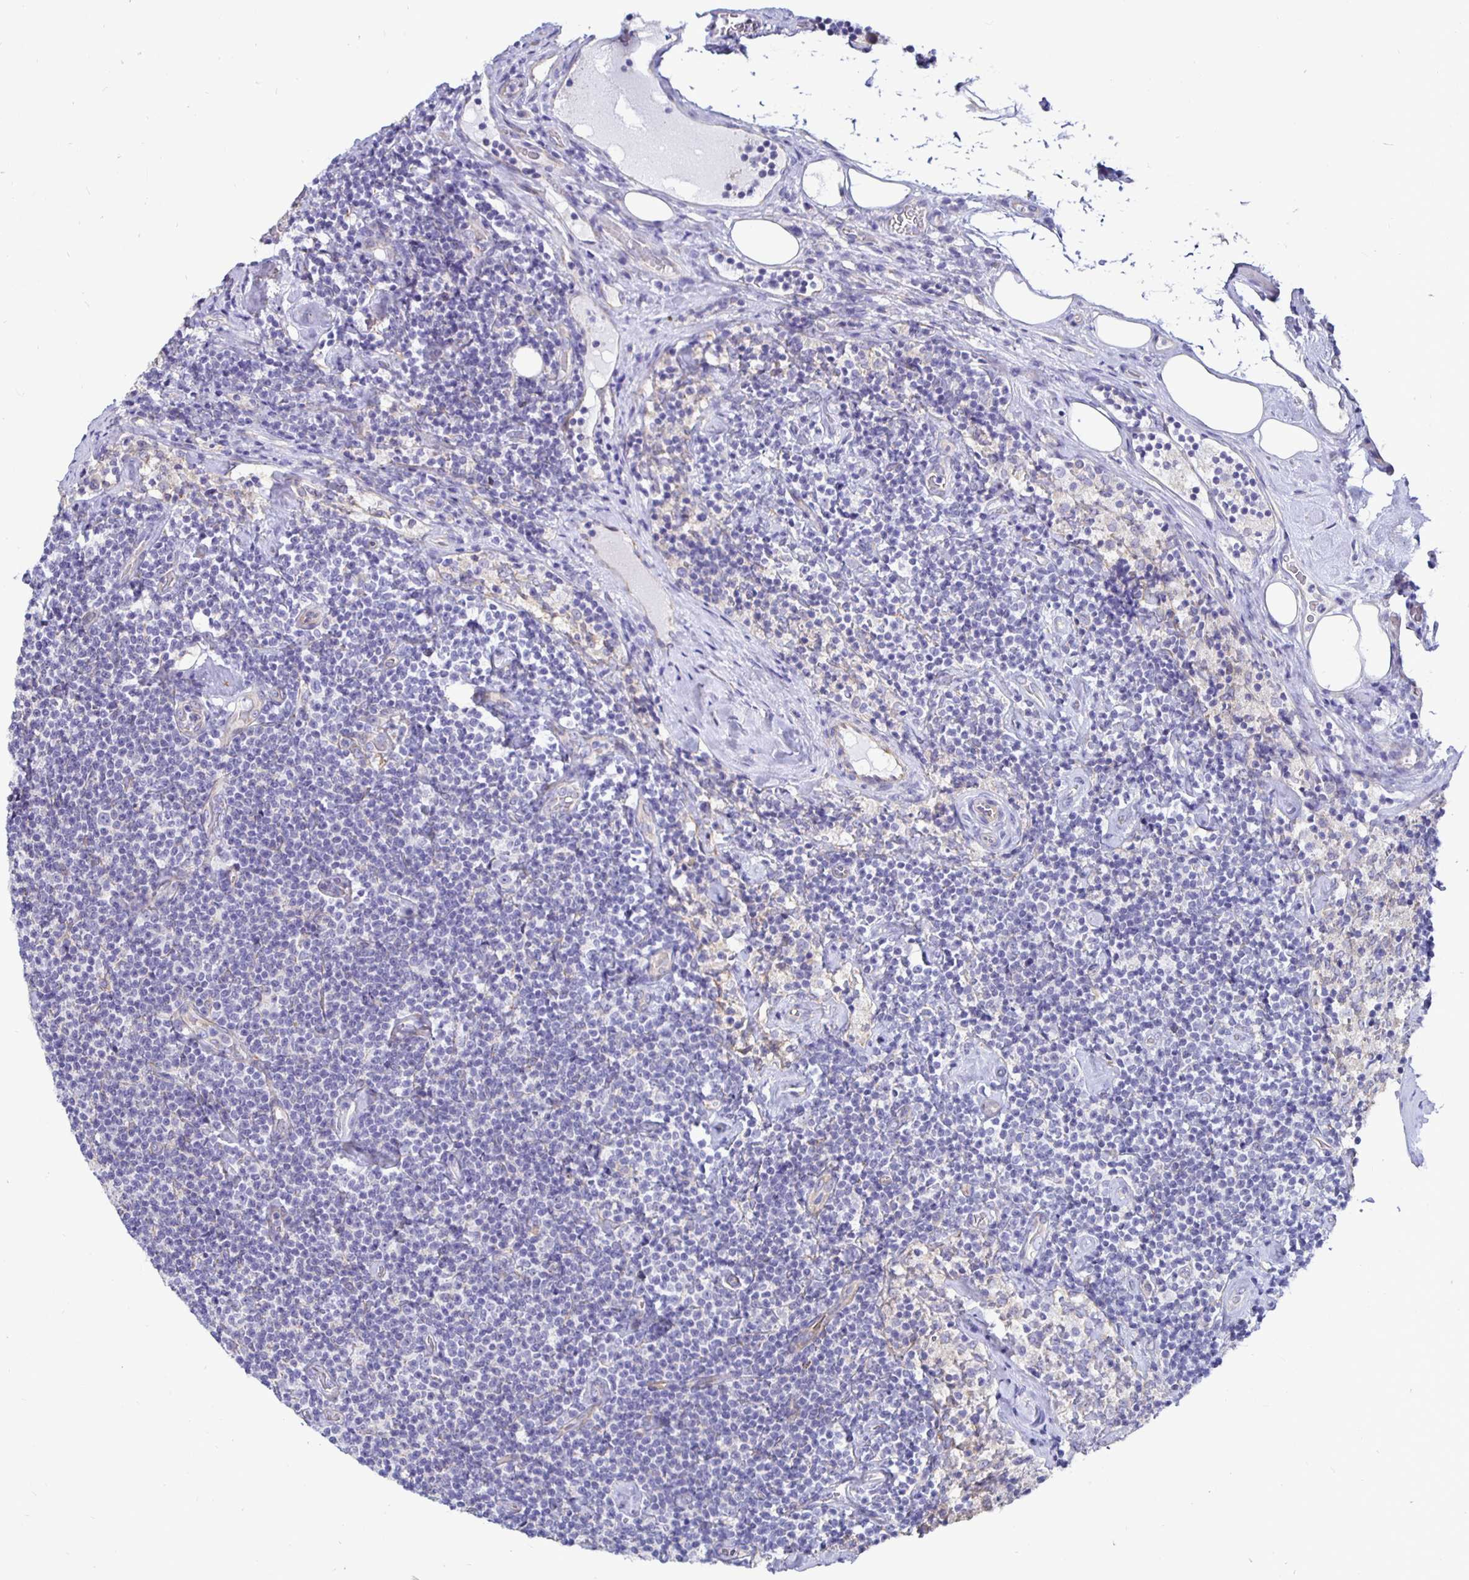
{"staining": {"intensity": "negative", "quantity": "none", "location": "none"}, "tissue": "lymphoma", "cell_type": "Tumor cells", "image_type": "cancer", "snomed": [{"axis": "morphology", "description": "Malignant lymphoma, non-Hodgkin's type, Low grade"}, {"axis": "topography", "description": "Lymph node"}], "caption": "Tumor cells are negative for protein expression in human lymphoma.", "gene": "DNAI2", "patient": {"sex": "male", "age": 81}}